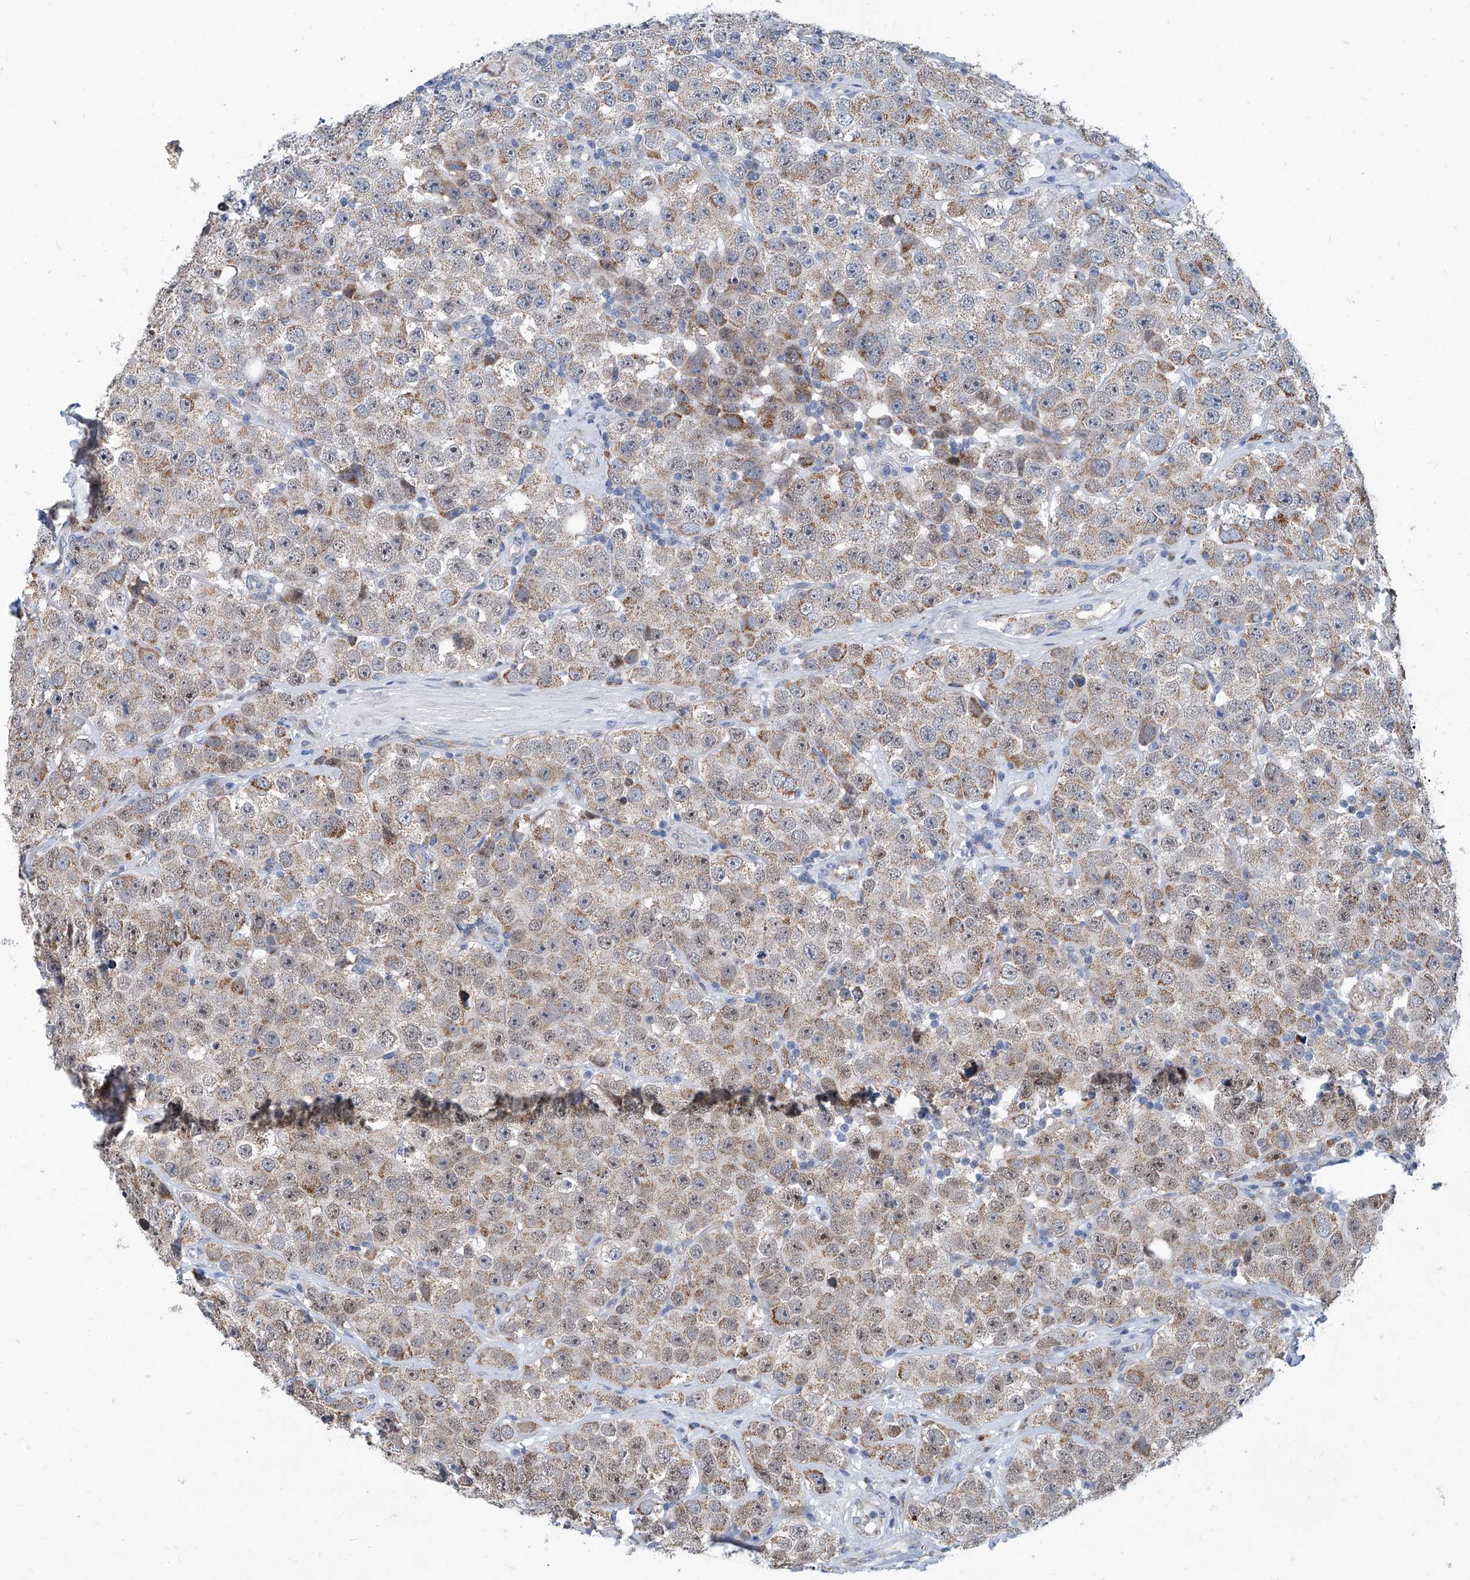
{"staining": {"intensity": "moderate", "quantity": "25%-75%", "location": "cytoplasmic/membranous"}, "tissue": "testis cancer", "cell_type": "Tumor cells", "image_type": "cancer", "snomed": [{"axis": "morphology", "description": "Seminoma, NOS"}, {"axis": "topography", "description": "Testis"}], "caption": "IHC (DAB (3,3'-diaminobenzidine)) staining of seminoma (testis) exhibits moderate cytoplasmic/membranous protein positivity in about 25%-75% of tumor cells. (DAB IHC with brightfield microscopy, high magnification).", "gene": "USP48", "patient": {"sex": "male", "age": 28}}